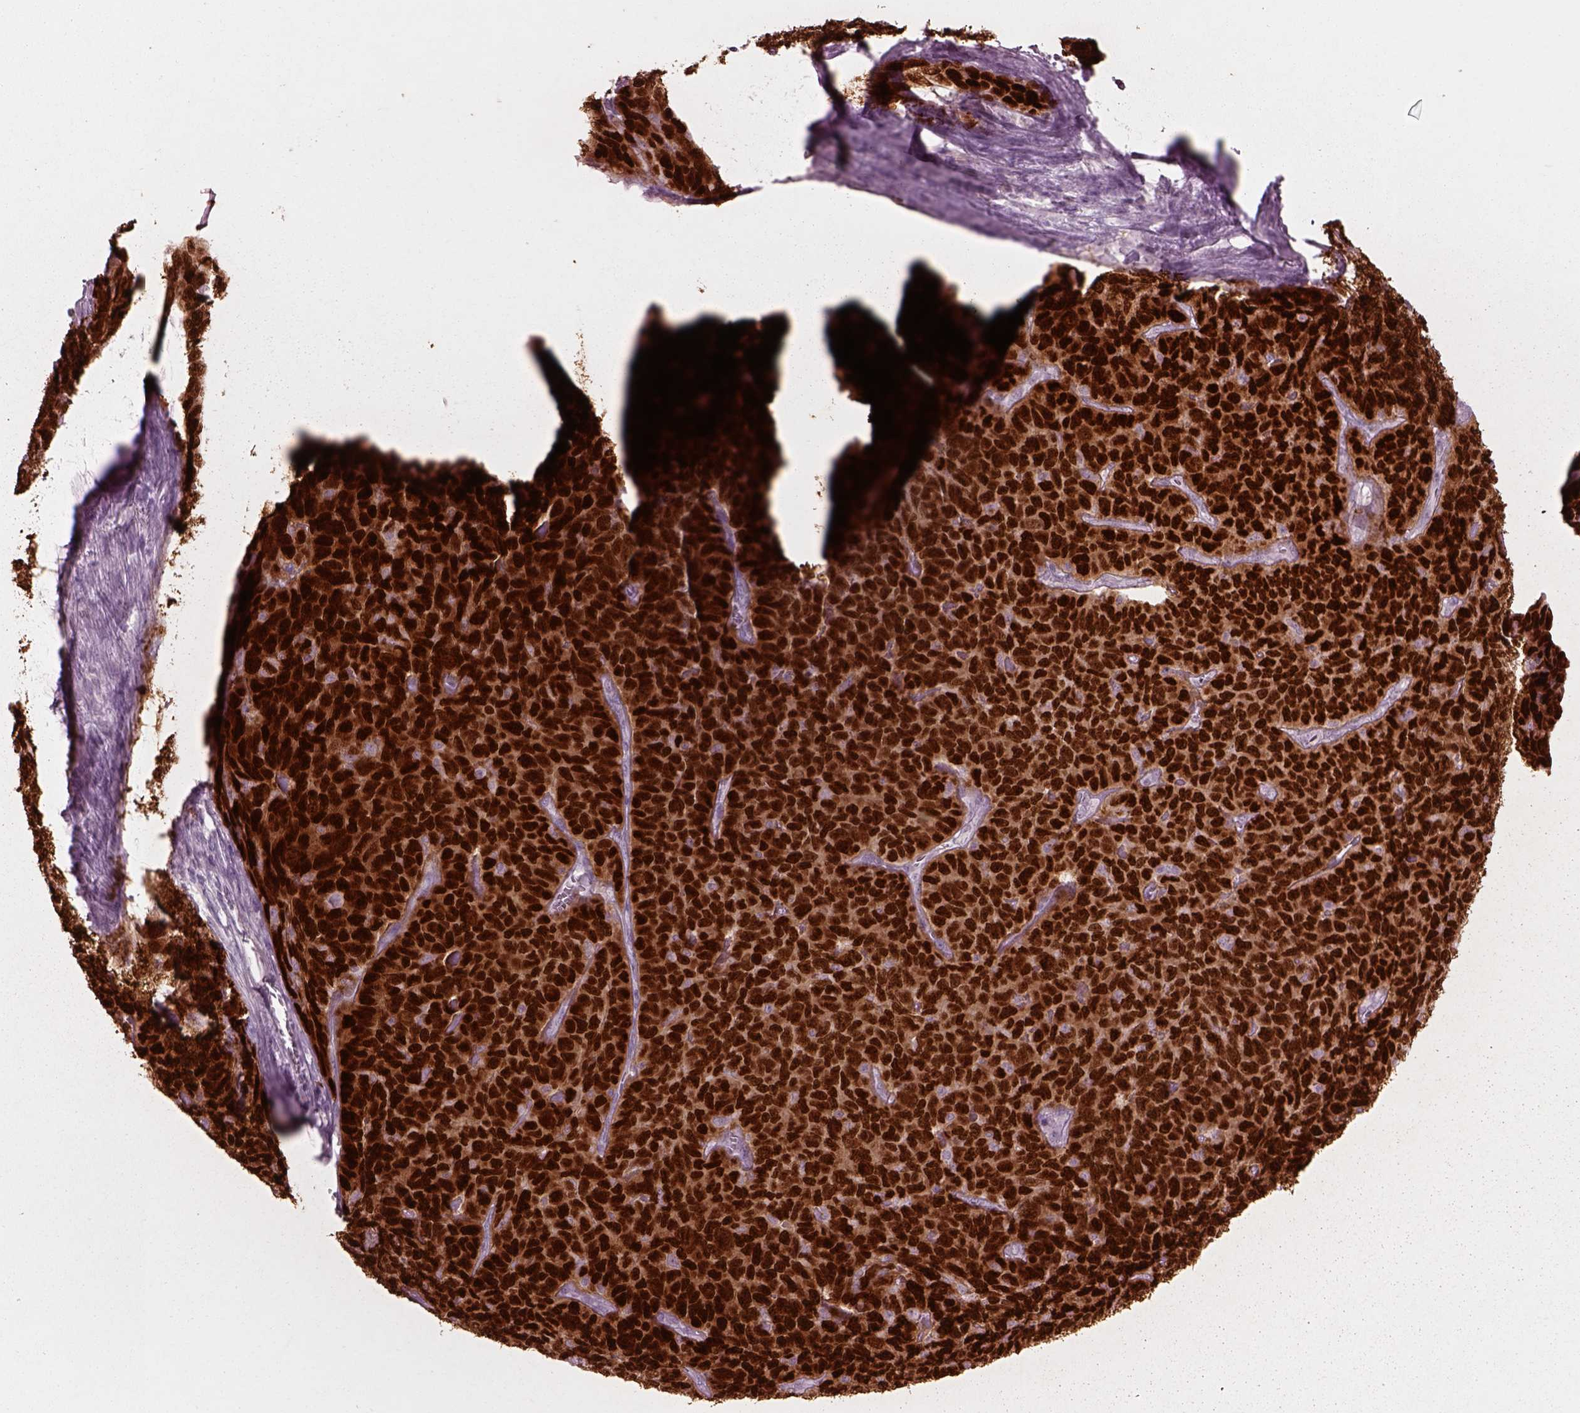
{"staining": {"intensity": "strong", "quantity": ">75%", "location": "nuclear"}, "tissue": "skin cancer", "cell_type": "Tumor cells", "image_type": "cancer", "snomed": [{"axis": "morphology", "description": "Squamous cell carcinoma, NOS"}, {"axis": "topography", "description": "Skin"}, {"axis": "topography", "description": "Anal"}], "caption": "Tumor cells reveal high levels of strong nuclear staining in about >75% of cells in skin cancer. The staining was performed using DAB to visualize the protein expression in brown, while the nuclei were stained in blue with hematoxylin (Magnification: 20x).", "gene": "SOX9", "patient": {"sex": "female", "age": 51}}